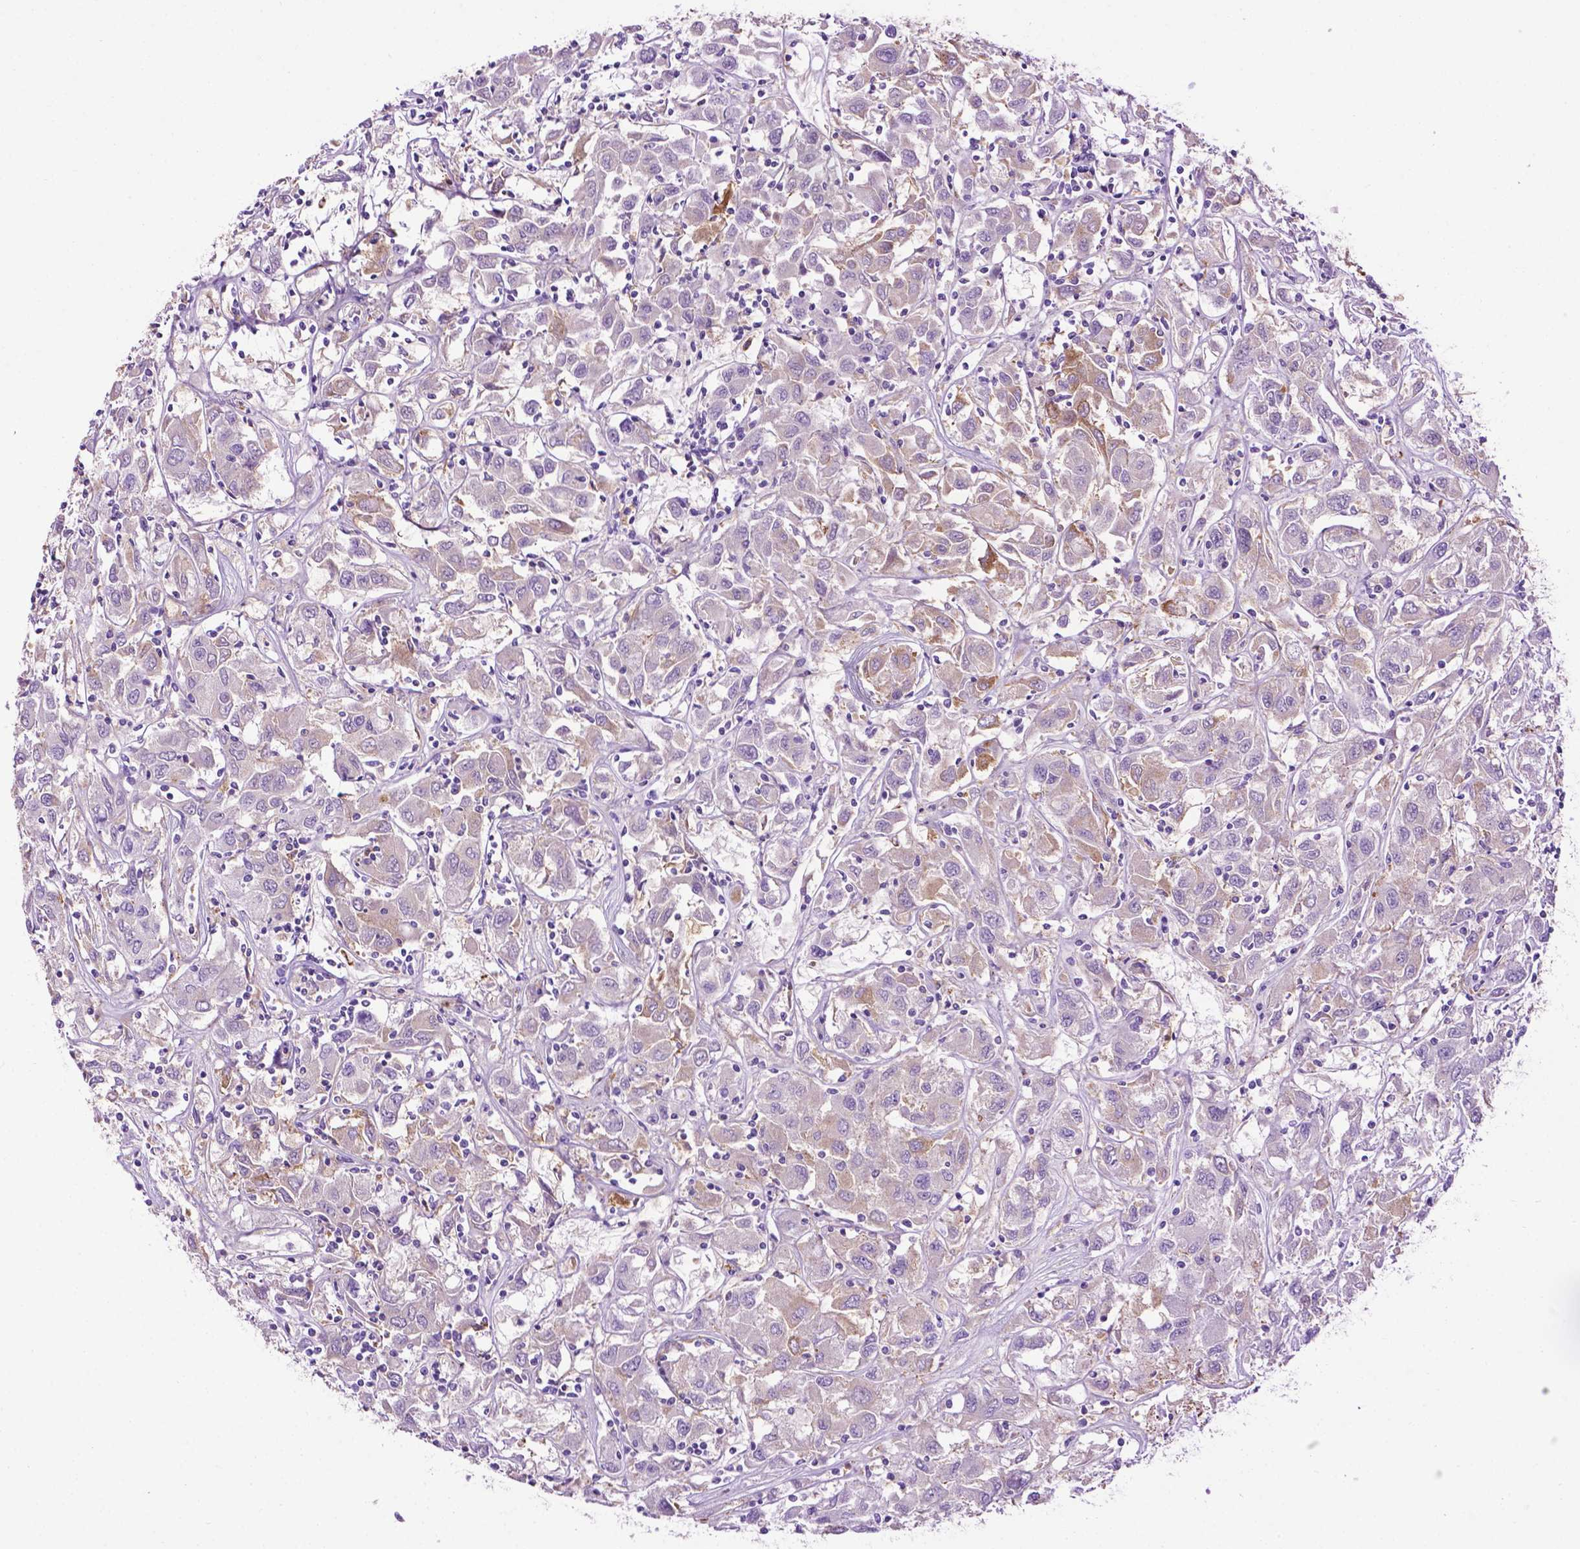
{"staining": {"intensity": "weak", "quantity": "<25%", "location": "cytoplasmic/membranous"}, "tissue": "renal cancer", "cell_type": "Tumor cells", "image_type": "cancer", "snomed": [{"axis": "morphology", "description": "Adenocarcinoma, NOS"}, {"axis": "topography", "description": "Kidney"}], "caption": "This is an IHC micrograph of human renal cancer. There is no expression in tumor cells.", "gene": "TMEM132E", "patient": {"sex": "female", "age": 76}}